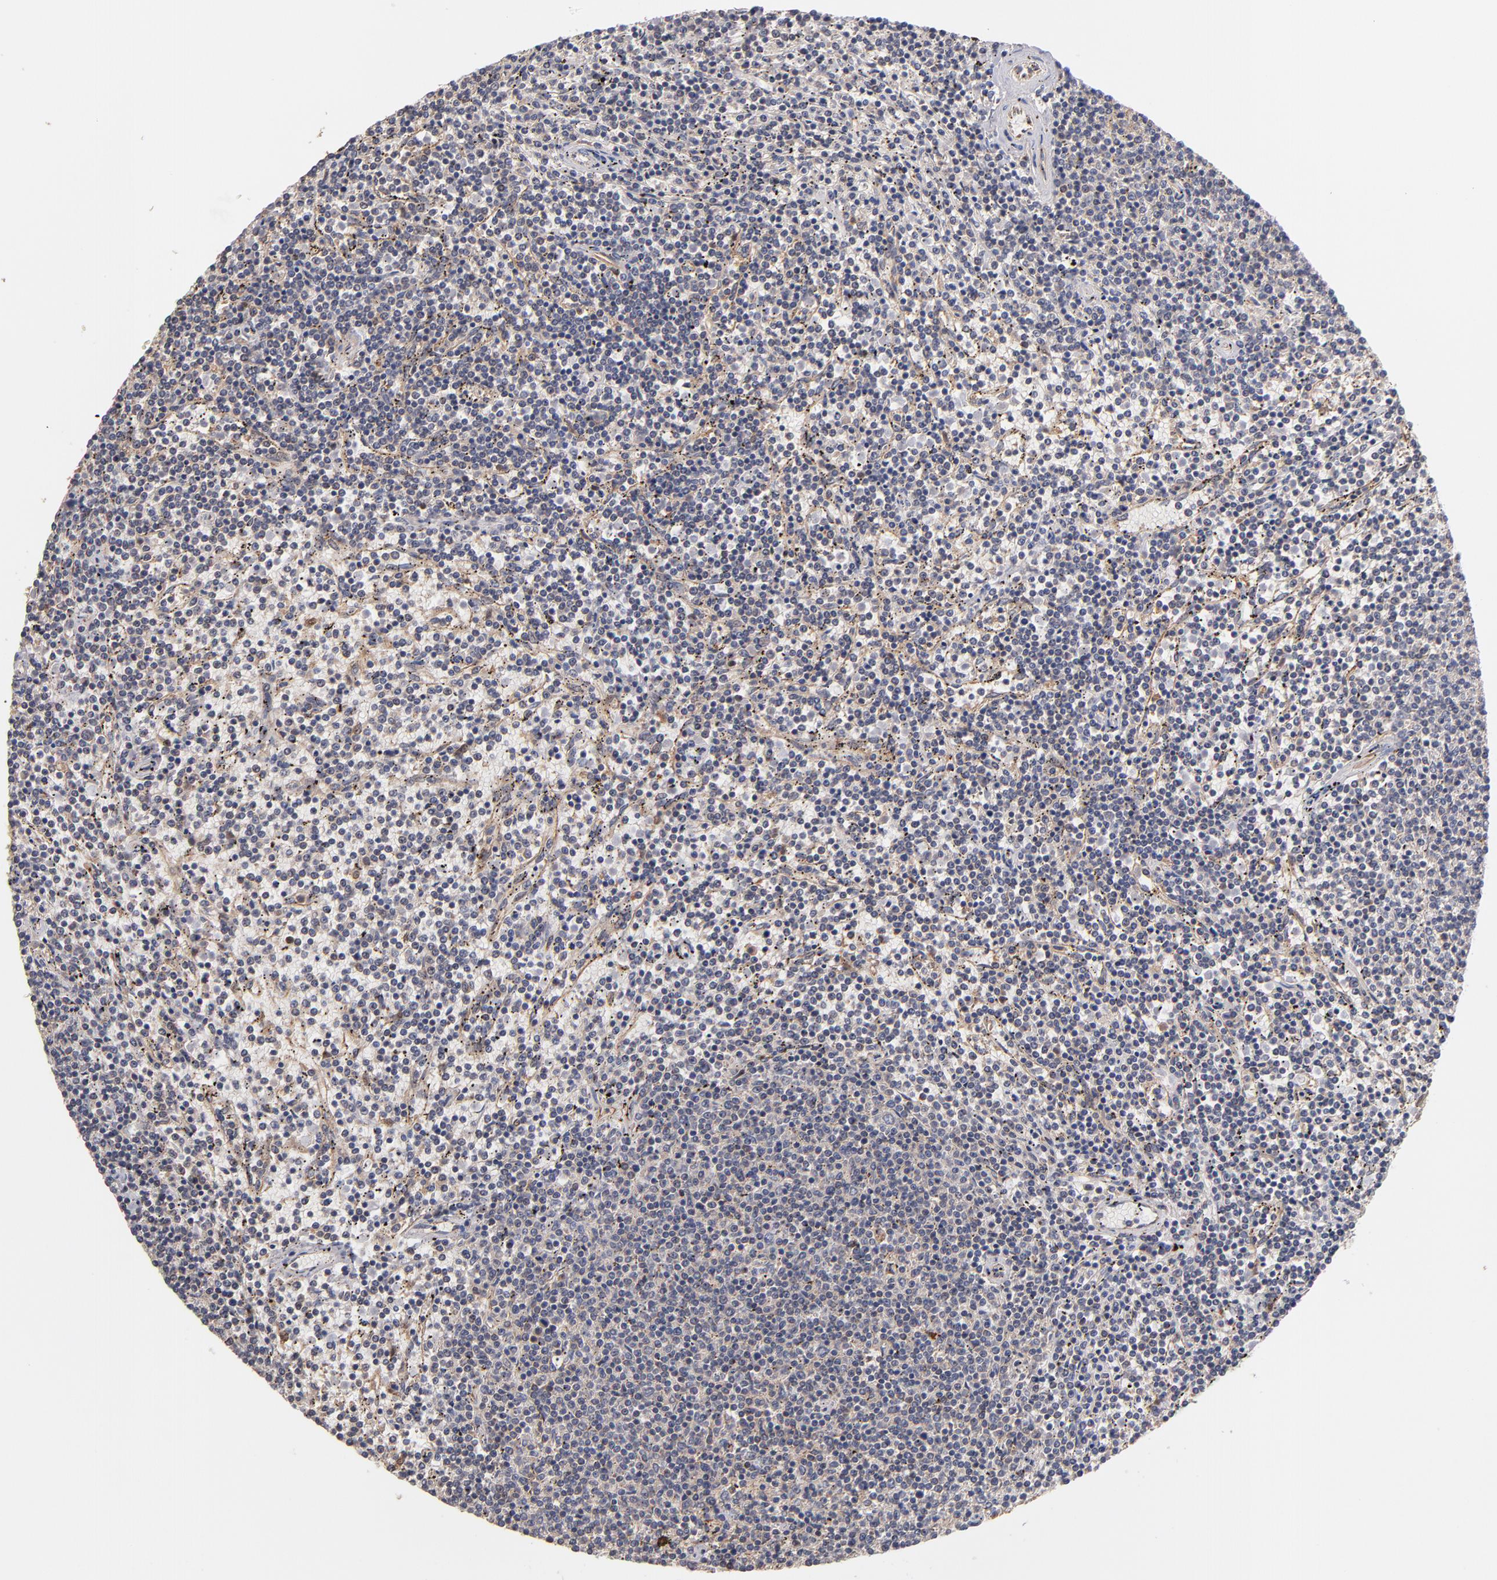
{"staining": {"intensity": "negative", "quantity": "none", "location": "none"}, "tissue": "lymphoma", "cell_type": "Tumor cells", "image_type": "cancer", "snomed": [{"axis": "morphology", "description": "Malignant lymphoma, non-Hodgkin's type, Low grade"}, {"axis": "topography", "description": "Spleen"}], "caption": "IHC of malignant lymphoma, non-Hodgkin's type (low-grade) reveals no staining in tumor cells.", "gene": "GMFG", "patient": {"sex": "female", "age": 50}}